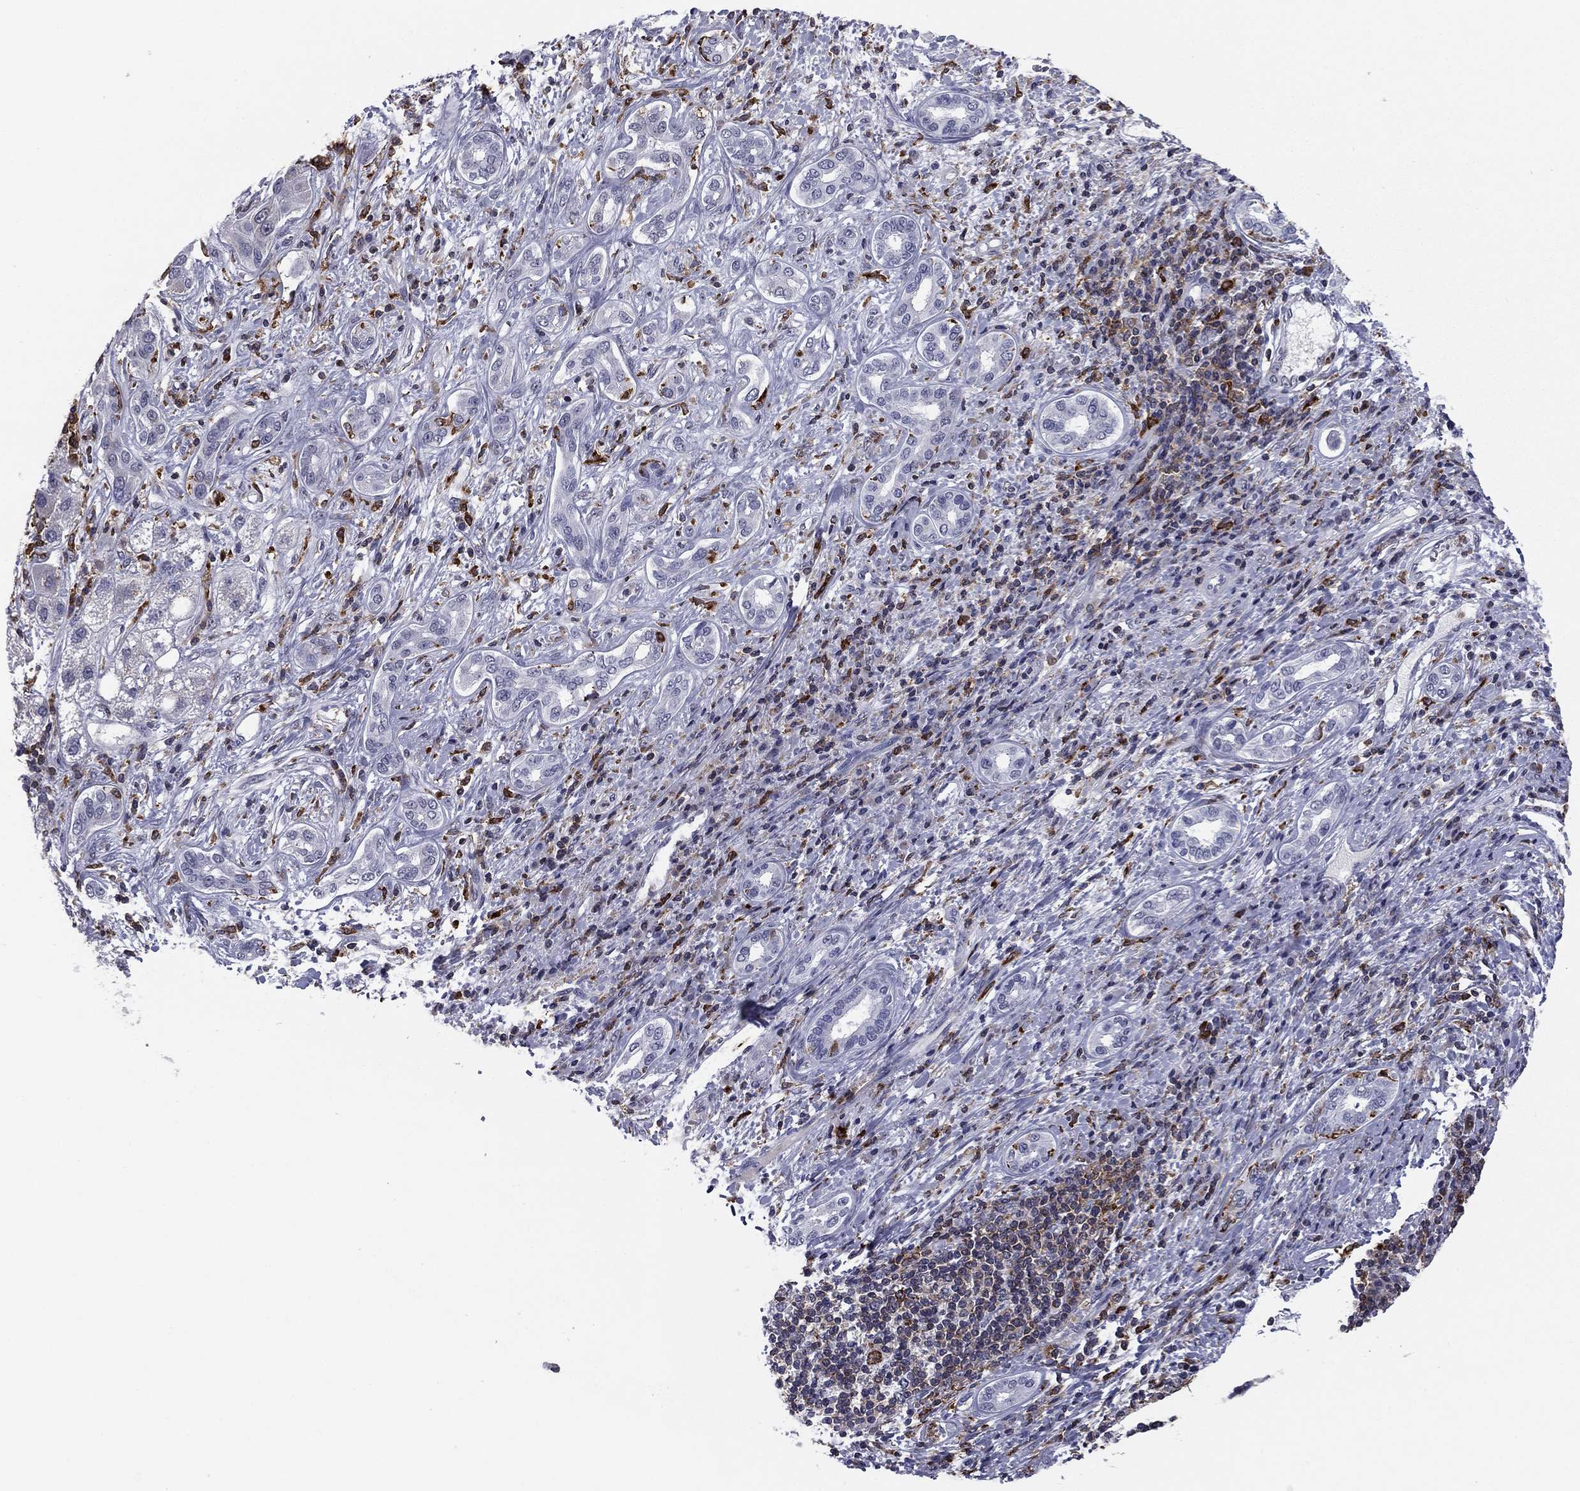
{"staining": {"intensity": "negative", "quantity": "none", "location": "none"}, "tissue": "liver cancer", "cell_type": "Tumor cells", "image_type": "cancer", "snomed": [{"axis": "morphology", "description": "Carcinoma, Hepatocellular, NOS"}, {"axis": "topography", "description": "Liver"}], "caption": "High power microscopy histopathology image of an immunohistochemistry (IHC) histopathology image of liver cancer, revealing no significant expression in tumor cells. (Stains: DAB (3,3'-diaminobenzidine) IHC with hematoxylin counter stain, Microscopy: brightfield microscopy at high magnification).", "gene": "PLCB2", "patient": {"sex": "male", "age": 65}}